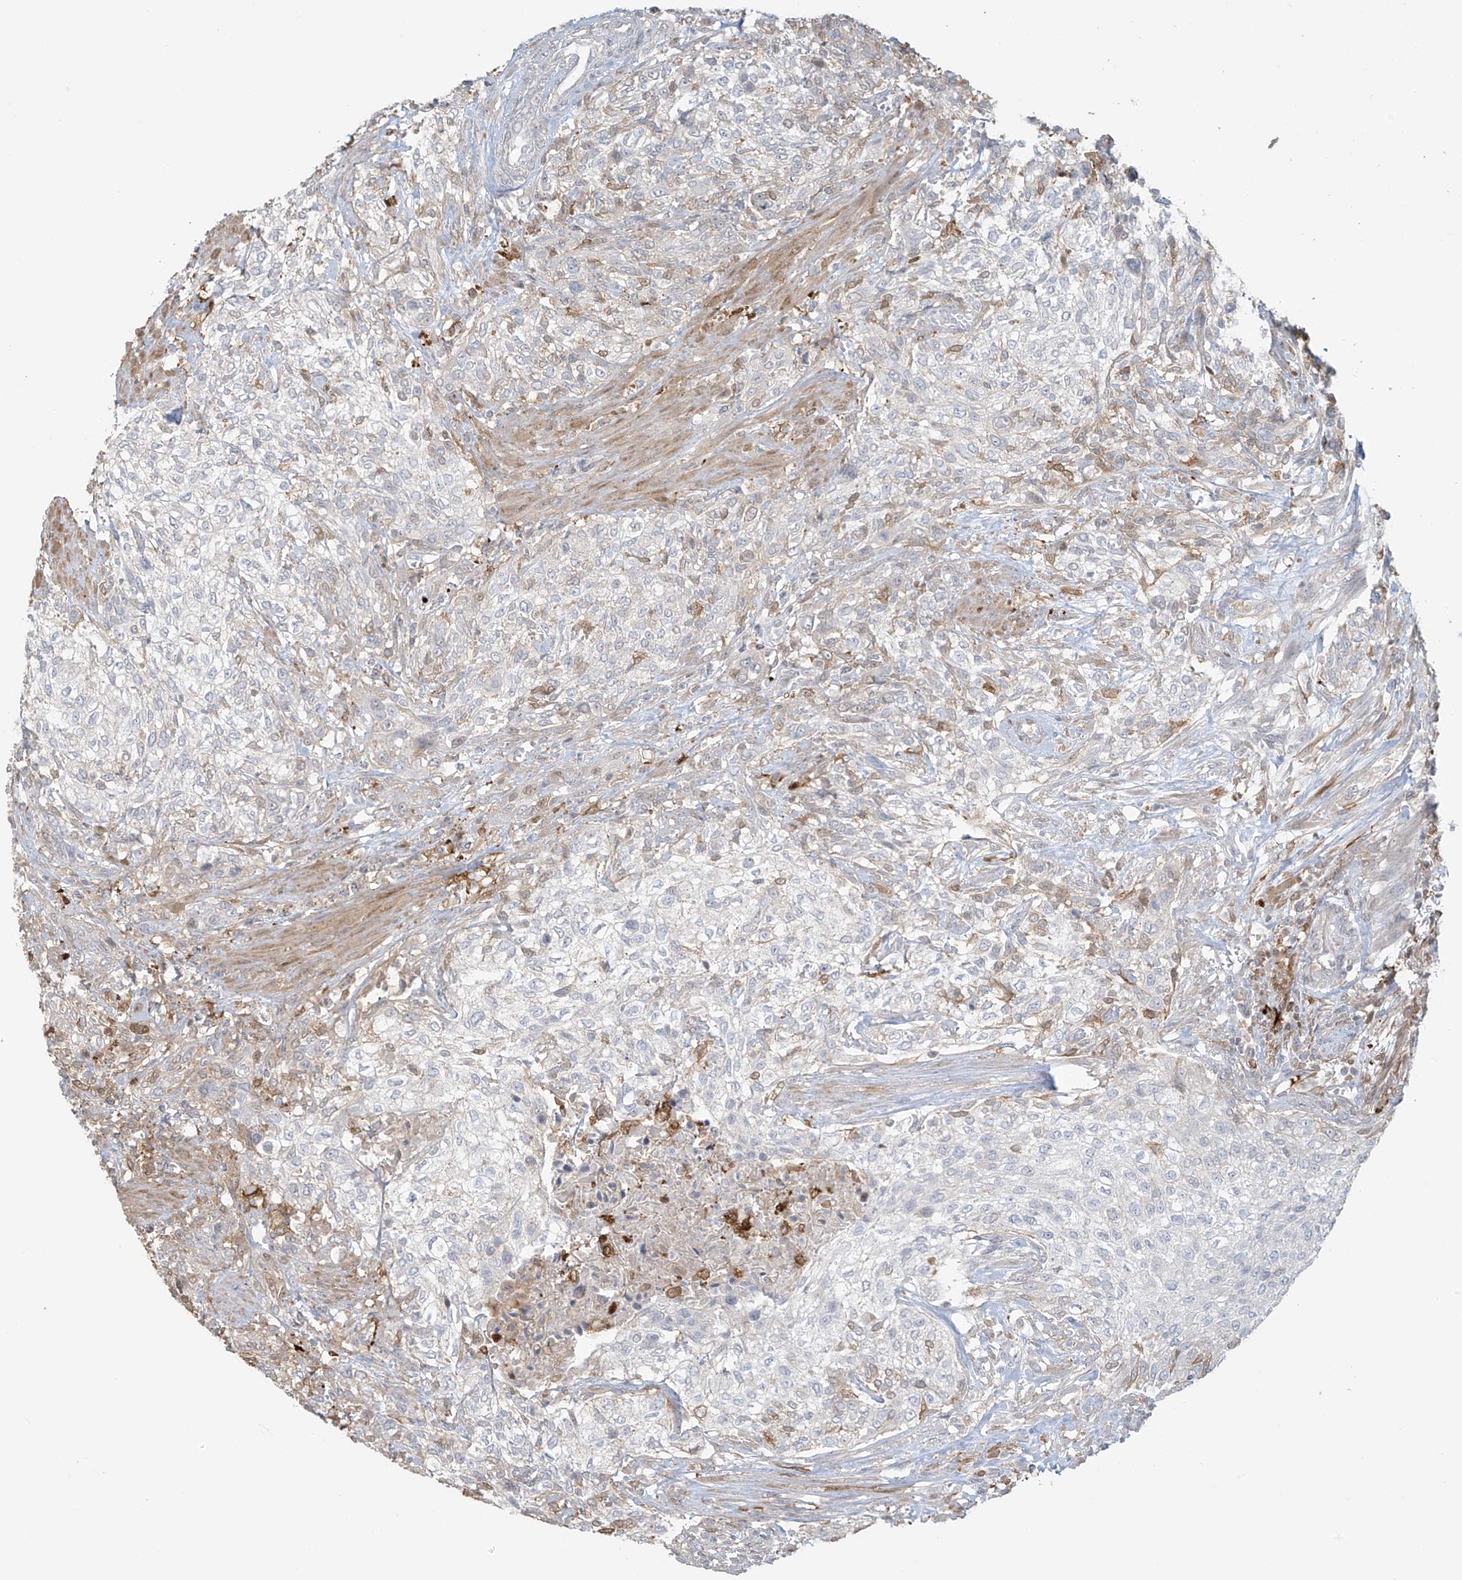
{"staining": {"intensity": "negative", "quantity": "none", "location": "none"}, "tissue": "urothelial cancer", "cell_type": "Tumor cells", "image_type": "cancer", "snomed": [{"axis": "morphology", "description": "Urothelial carcinoma, High grade"}, {"axis": "topography", "description": "Urinary bladder"}], "caption": "Immunohistochemistry image of neoplastic tissue: human urothelial cancer stained with DAB shows no significant protein positivity in tumor cells.", "gene": "TAGAP", "patient": {"sex": "male", "age": 35}}